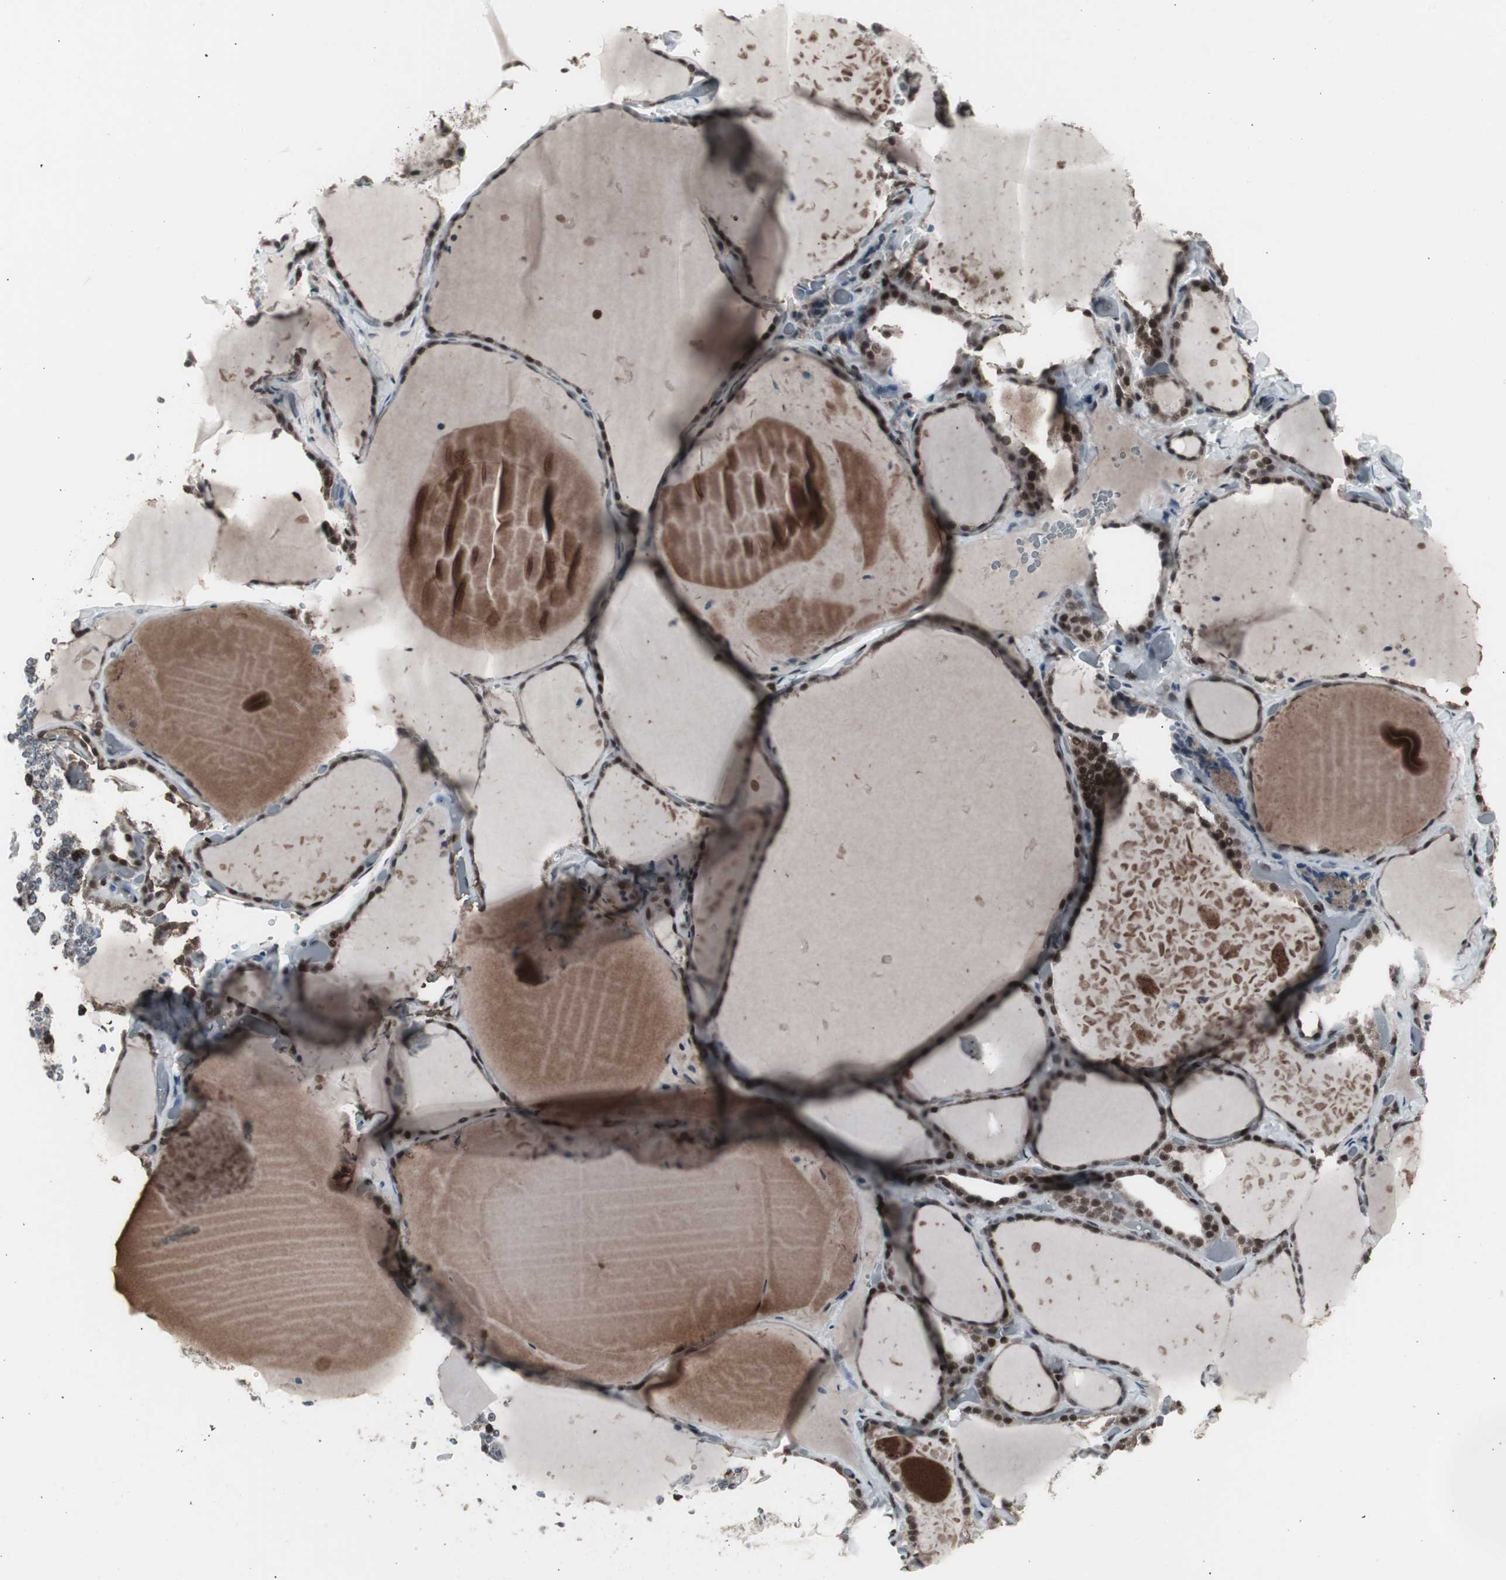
{"staining": {"intensity": "moderate", "quantity": "25%-75%", "location": "nuclear"}, "tissue": "thyroid gland", "cell_type": "Glandular cells", "image_type": "normal", "snomed": [{"axis": "morphology", "description": "Normal tissue, NOS"}, {"axis": "topography", "description": "Thyroid gland"}], "caption": "Moderate nuclear staining is seen in approximately 25%-75% of glandular cells in benign thyroid gland. The protein is stained brown, and the nuclei are stained in blue (DAB IHC with brightfield microscopy, high magnification).", "gene": "RXRA", "patient": {"sex": "female", "age": 22}}